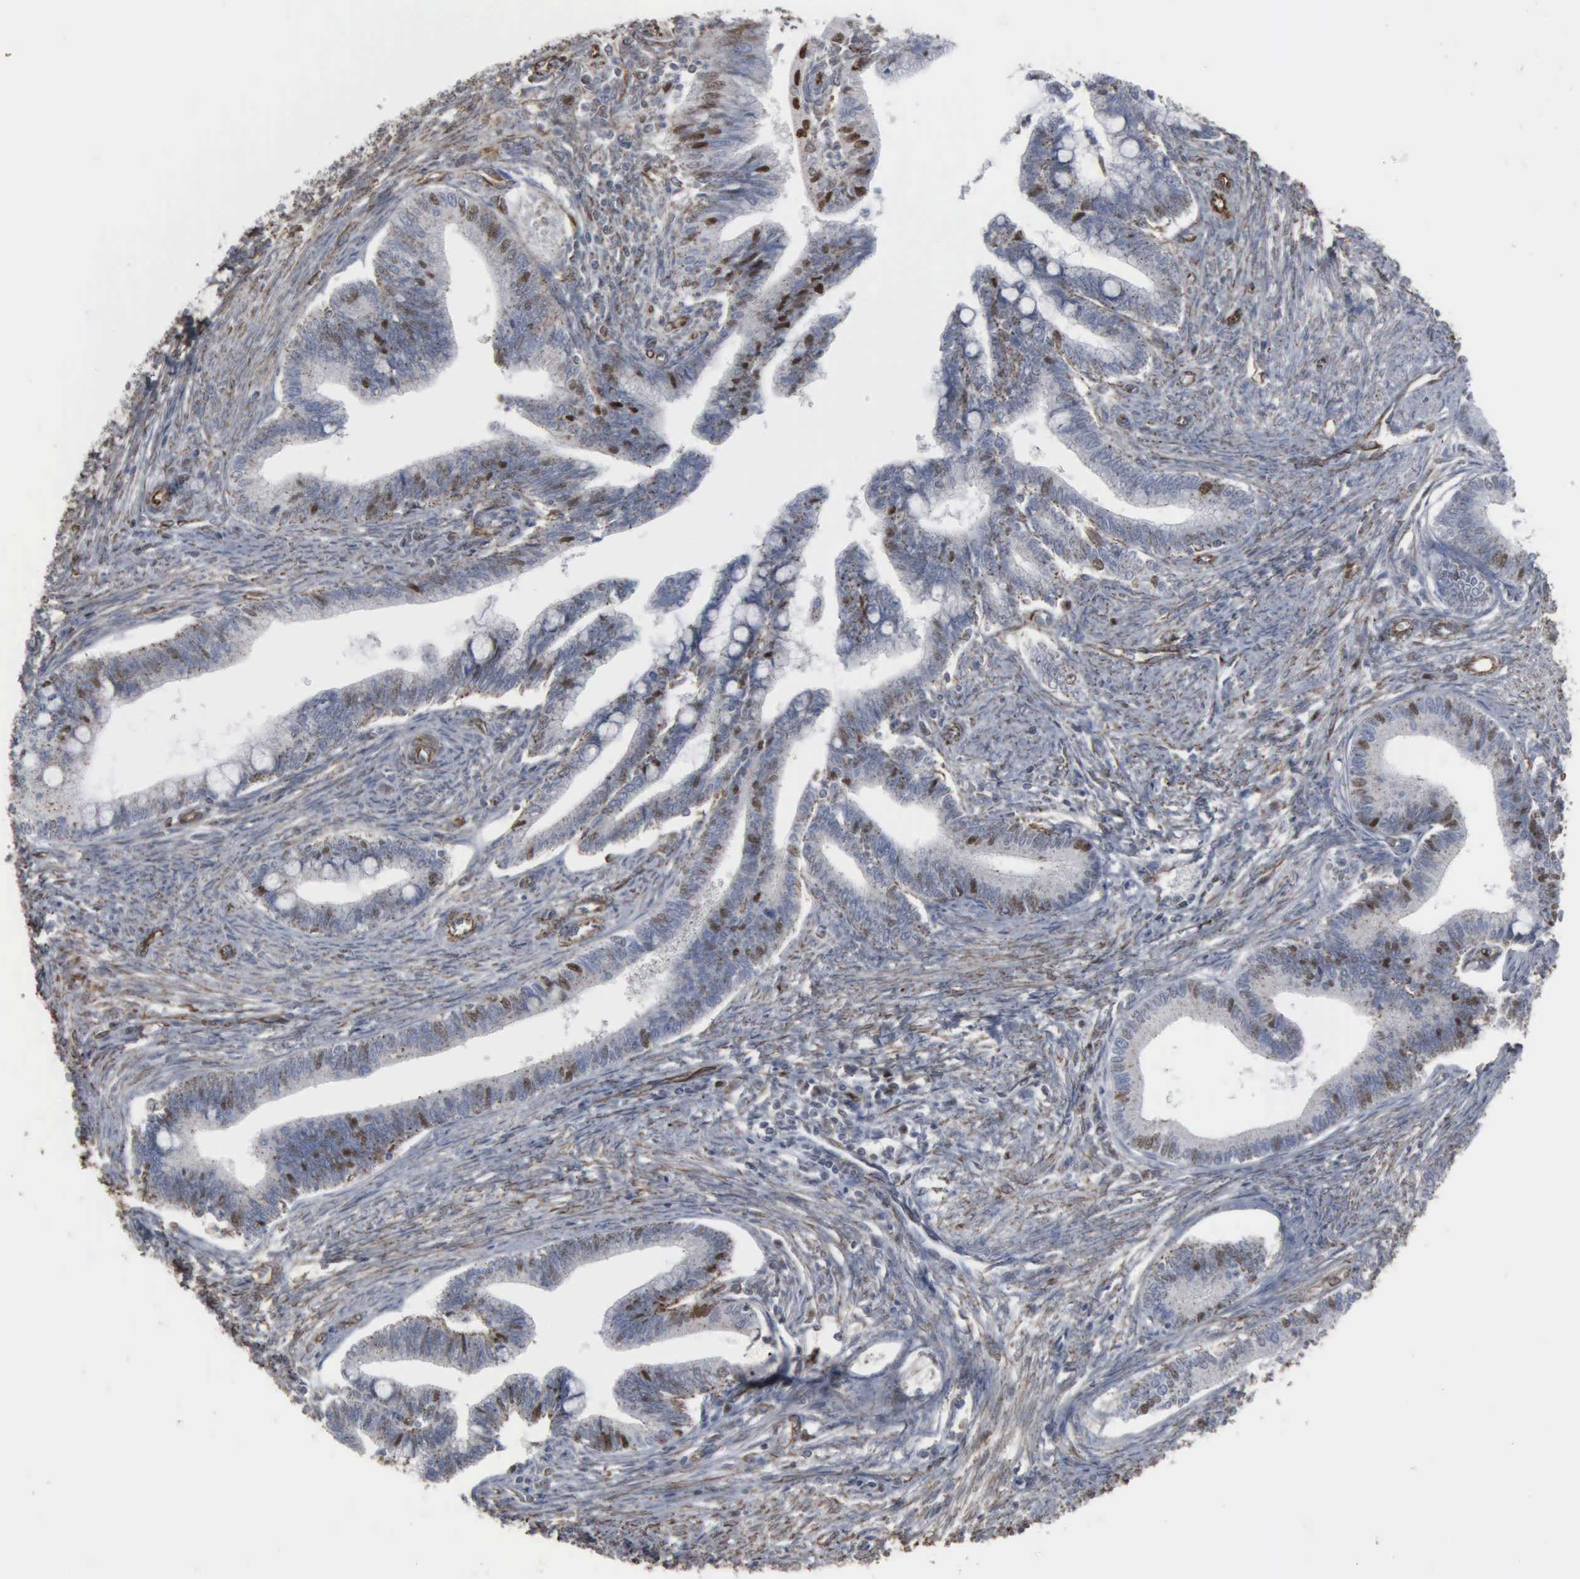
{"staining": {"intensity": "moderate", "quantity": "<25%", "location": "nuclear"}, "tissue": "cervical cancer", "cell_type": "Tumor cells", "image_type": "cancer", "snomed": [{"axis": "morphology", "description": "Adenocarcinoma, NOS"}, {"axis": "topography", "description": "Cervix"}], "caption": "Tumor cells display moderate nuclear positivity in approximately <25% of cells in cervical cancer.", "gene": "CCNE1", "patient": {"sex": "female", "age": 36}}